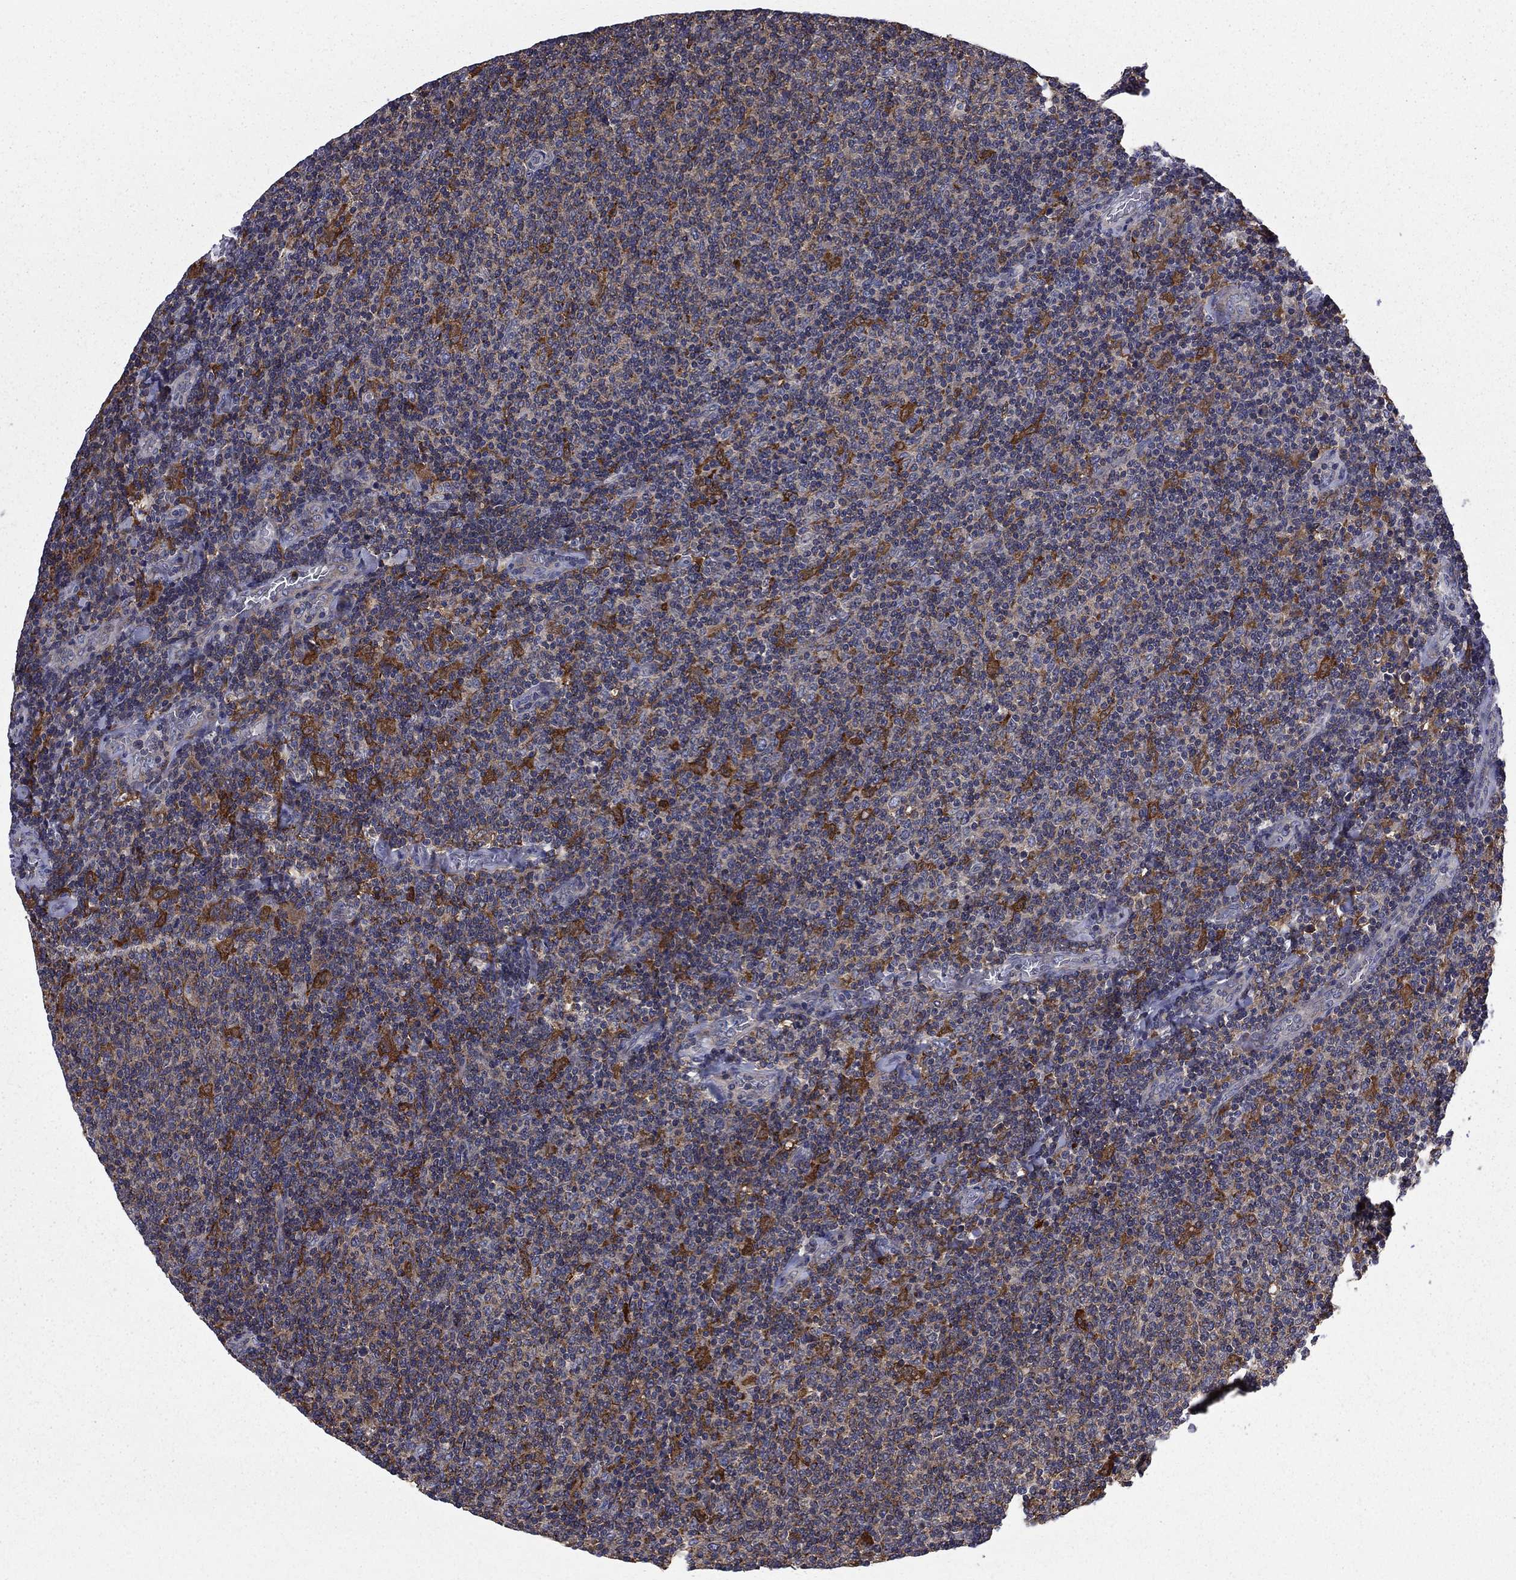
{"staining": {"intensity": "strong", "quantity": "<25%", "location": "cytoplasmic/membranous"}, "tissue": "lymphoma", "cell_type": "Tumor cells", "image_type": "cancer", "snomed": [{"axis": "morphology", "description": "Malignant lymphoma, non-Hodgkin's type, Low grade"}, {"axis": "topography", "description": "Lymph node"}], "caption": "Protein staining shows strong cytoplasmic/membranous expression in about <25% of tumor cells in lymphoma.", "gene": "CEACAM7", "patient": {"sex": "male", "age": 52}}